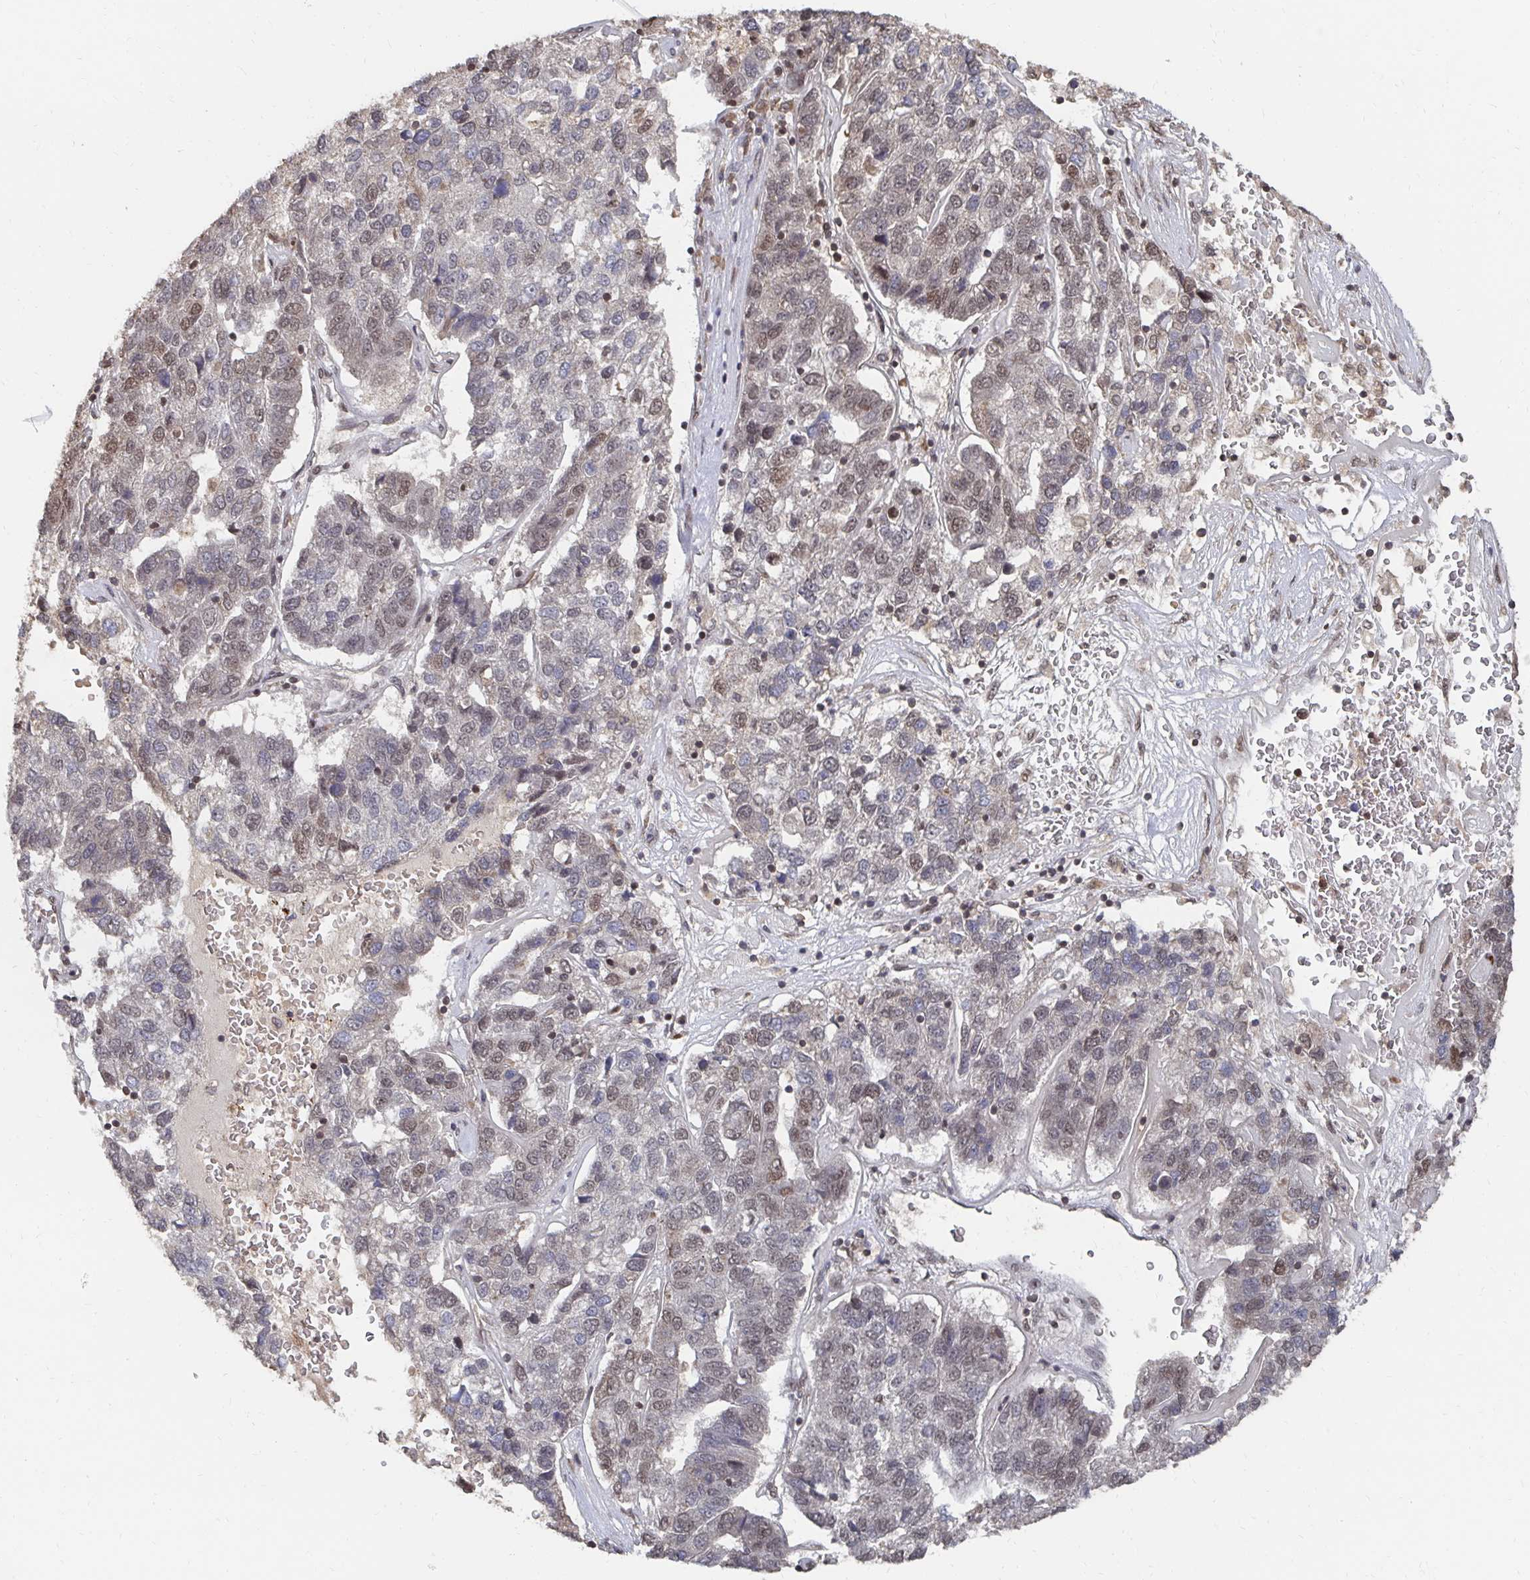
{"staining": {"intensity": "moderate", "quantity": "25%-75%", "location": "nuclear"}, "tissue": "pancreatic cancer", "cell_type": "Tumor cells", "image_type": "cancer", "snomed": [{"axis": "morphology", "description": "Adenocarcinoma, NOS"}, {"axis": "topography", "description": "Pancreas"}], "caption": "Moderate nuclear staining for a protein is present in approximately 25%-75% of tumor cells of pancreatic adenocarcinoma using IHC.", "gene": "GTF3C6", "patient": {"sex": "female", "age": 61}}